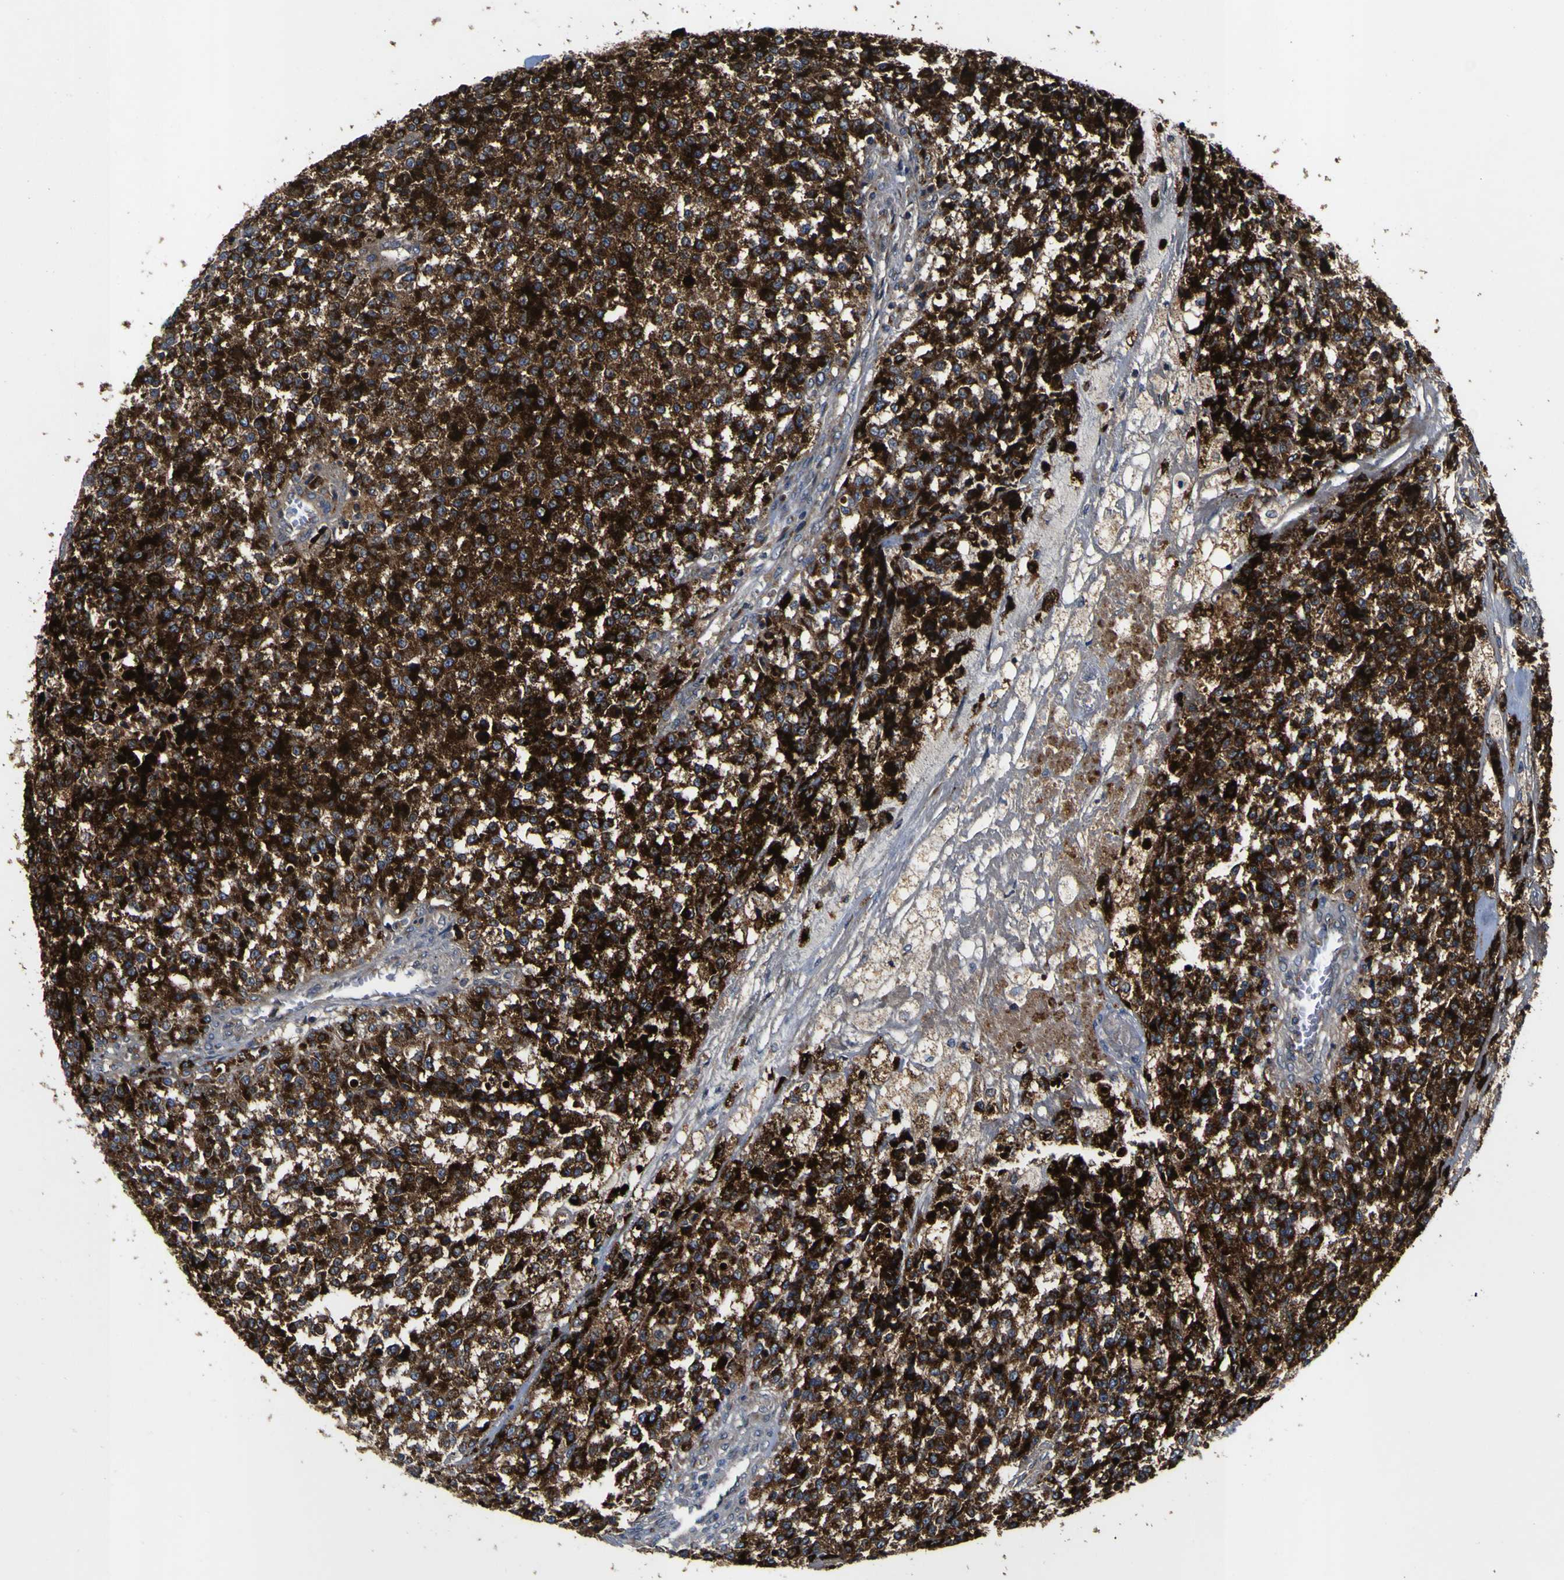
{"staining": {"intensity": "strong", "quantity": ">75%", "location": "cytoplasmic/membranous"}, "tissue": "testis cancer", "cell_type": "Tumor cells", "image_type": "cancer", "snomed": [{"axis": "morphology", "description": "Seminoma, NOS"}, {"axis": "topography", "description": "Testis"}], "caption": "DAB (3,3'-diaminobenzidine) immunohistochemical staining of seminoma (testis) reveals strong cytoplasmic/membranous protein positivity in approximately >75% of tumor cells. (DAB (3,3'-diaminobenzidine) IHC with brightfield microscopy, high magnification).", "gene": "COA1", "patient": {"sex": "male", "age": 59}}